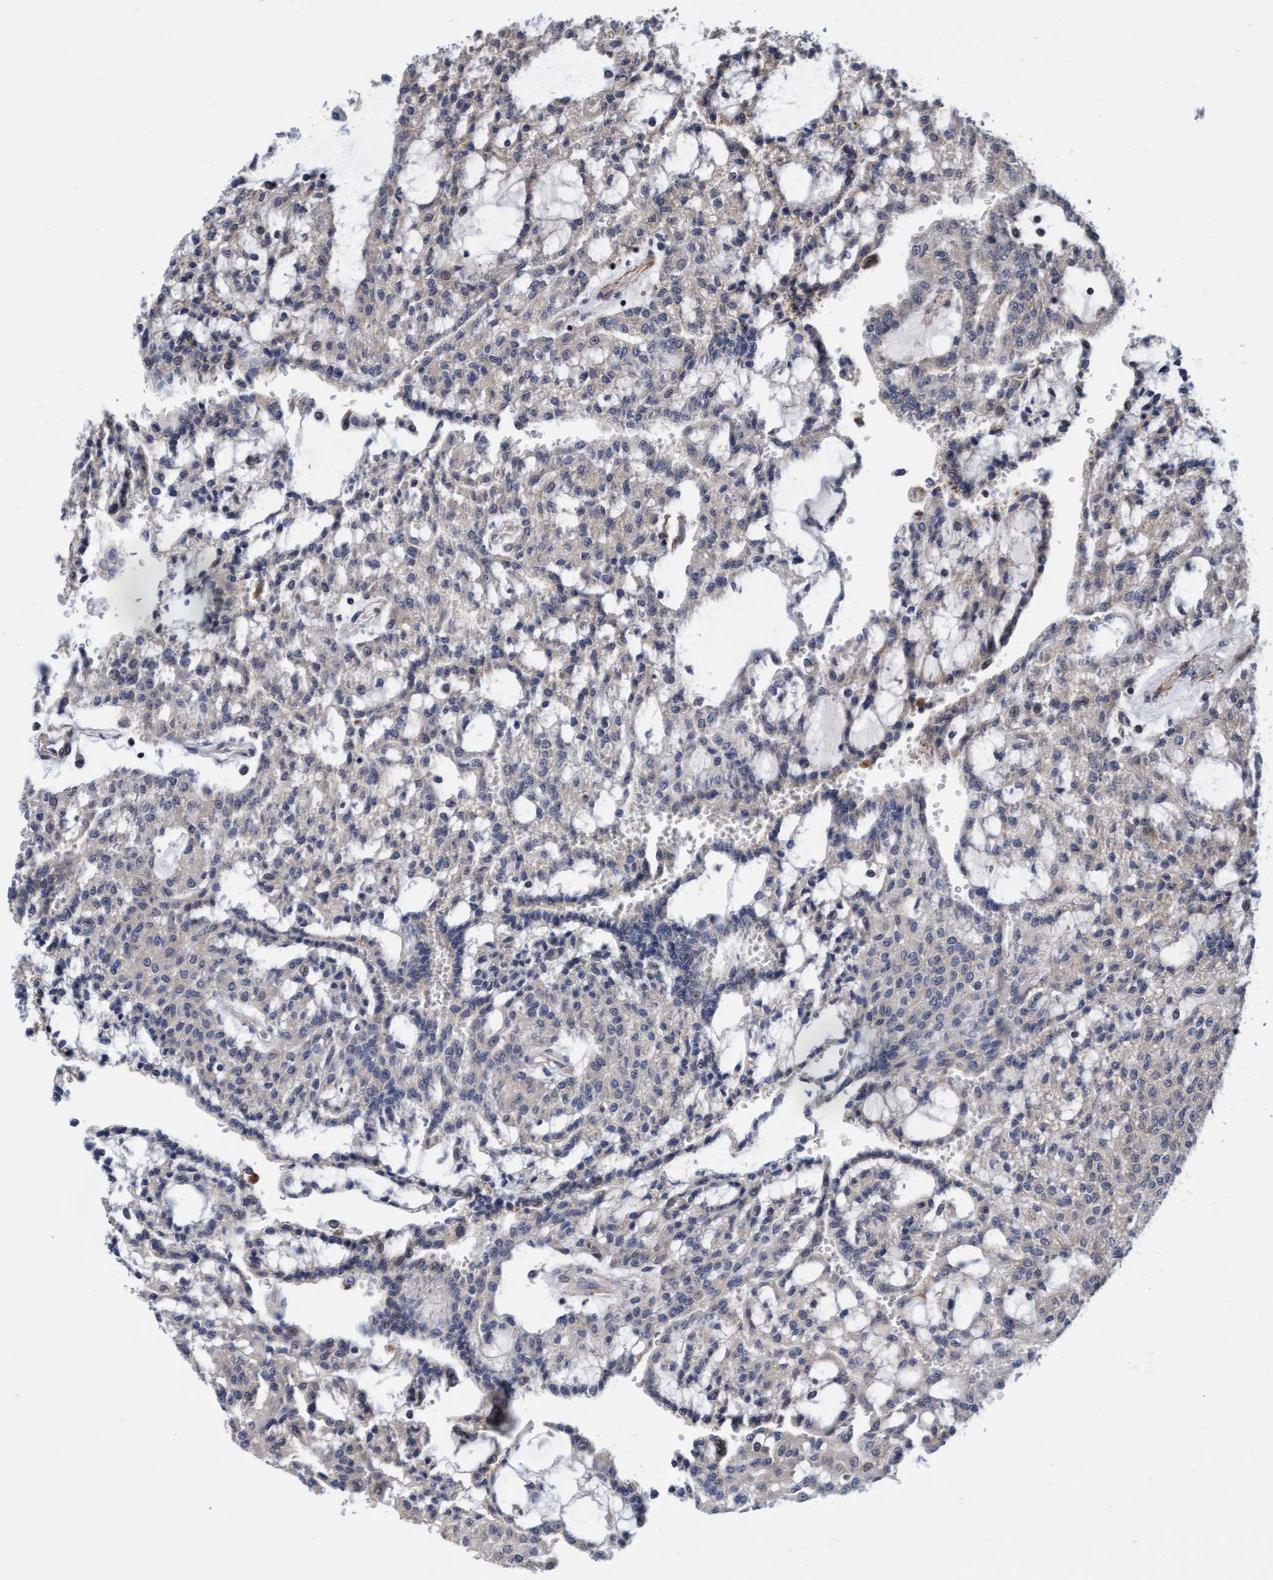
{"staining": {"intensity": "weak", "quantity": "<25%", "location": "cytoplasmic/membranous"}, "tissue": "renal cancer", "cell_type": "Tumor cells", "image_type": "cancer", "snomed": [{"axis": "morphology", "description": "Adenocarcinoma, NOS"}, {"axis": "topography", "description": "Kidney"}], "caption": "Human renal cancer (adenocarcinoma) stained for a protein using IHC shows no expression in tumor cells.", "gene": "EFCAB13", "patient": {"sex": "male", "age": 63}}